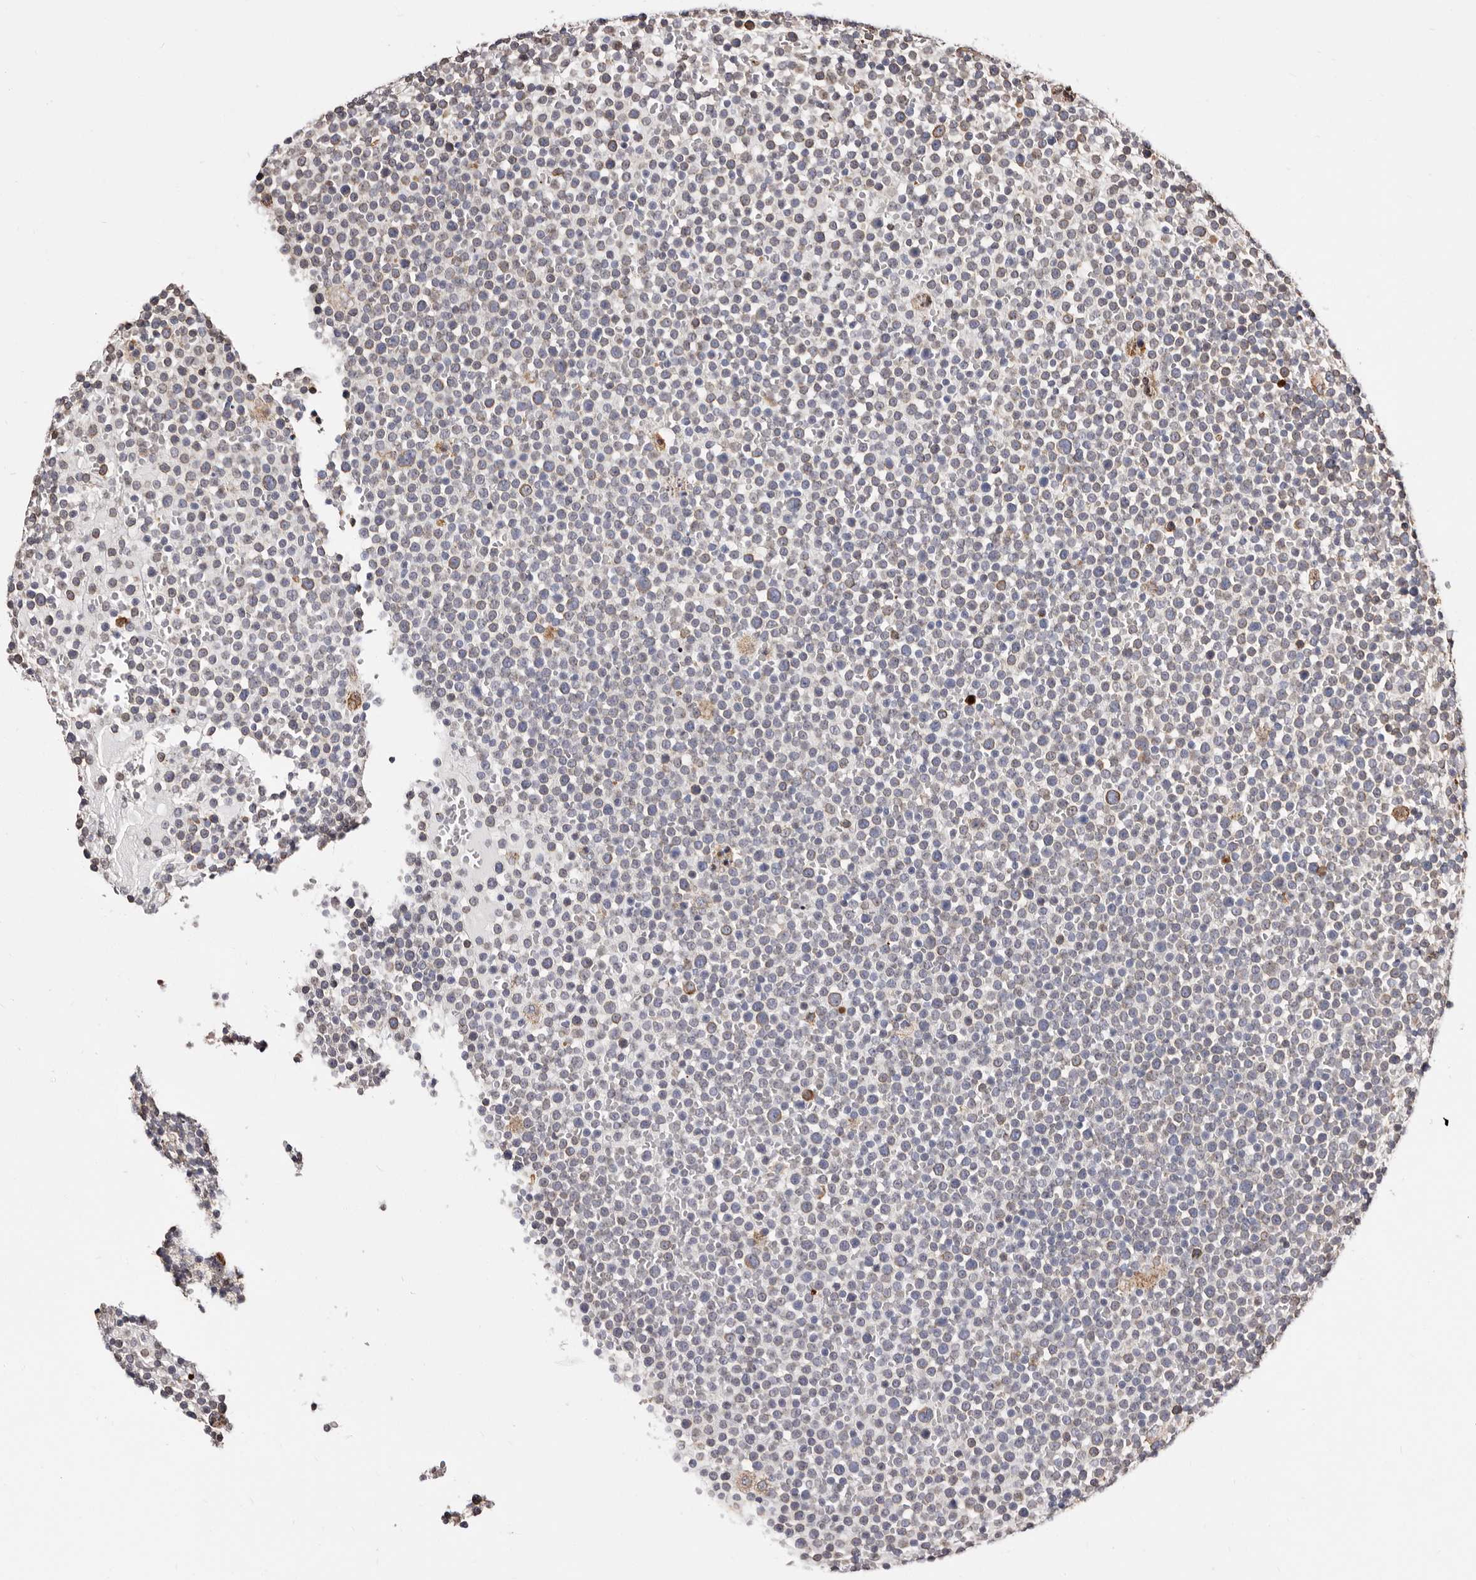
{"staining": {"intensity": "negative", "quantity": "none", "location": "none"}, "tissue": "lymphoma", "cell_type": "Tumor cells", "image_type": "cancer", "snomed": [{"axis": "morphology", "description": "Malignant lymphoma, non-Hodgkin's type, High grade"}, {"axis": "topography", "description": "Lymph node"}], "caption": "IHC photomicrograph of neoplastic tissue: human high-grade malignant lymphoma, non-Hodgkin's type stained with DAB (3,3'-diaminobenzidine) displays no significant protein positivity in tumor cells.", "gene": "ACBD6", "patient": {"sex": "male", "age": 61}}